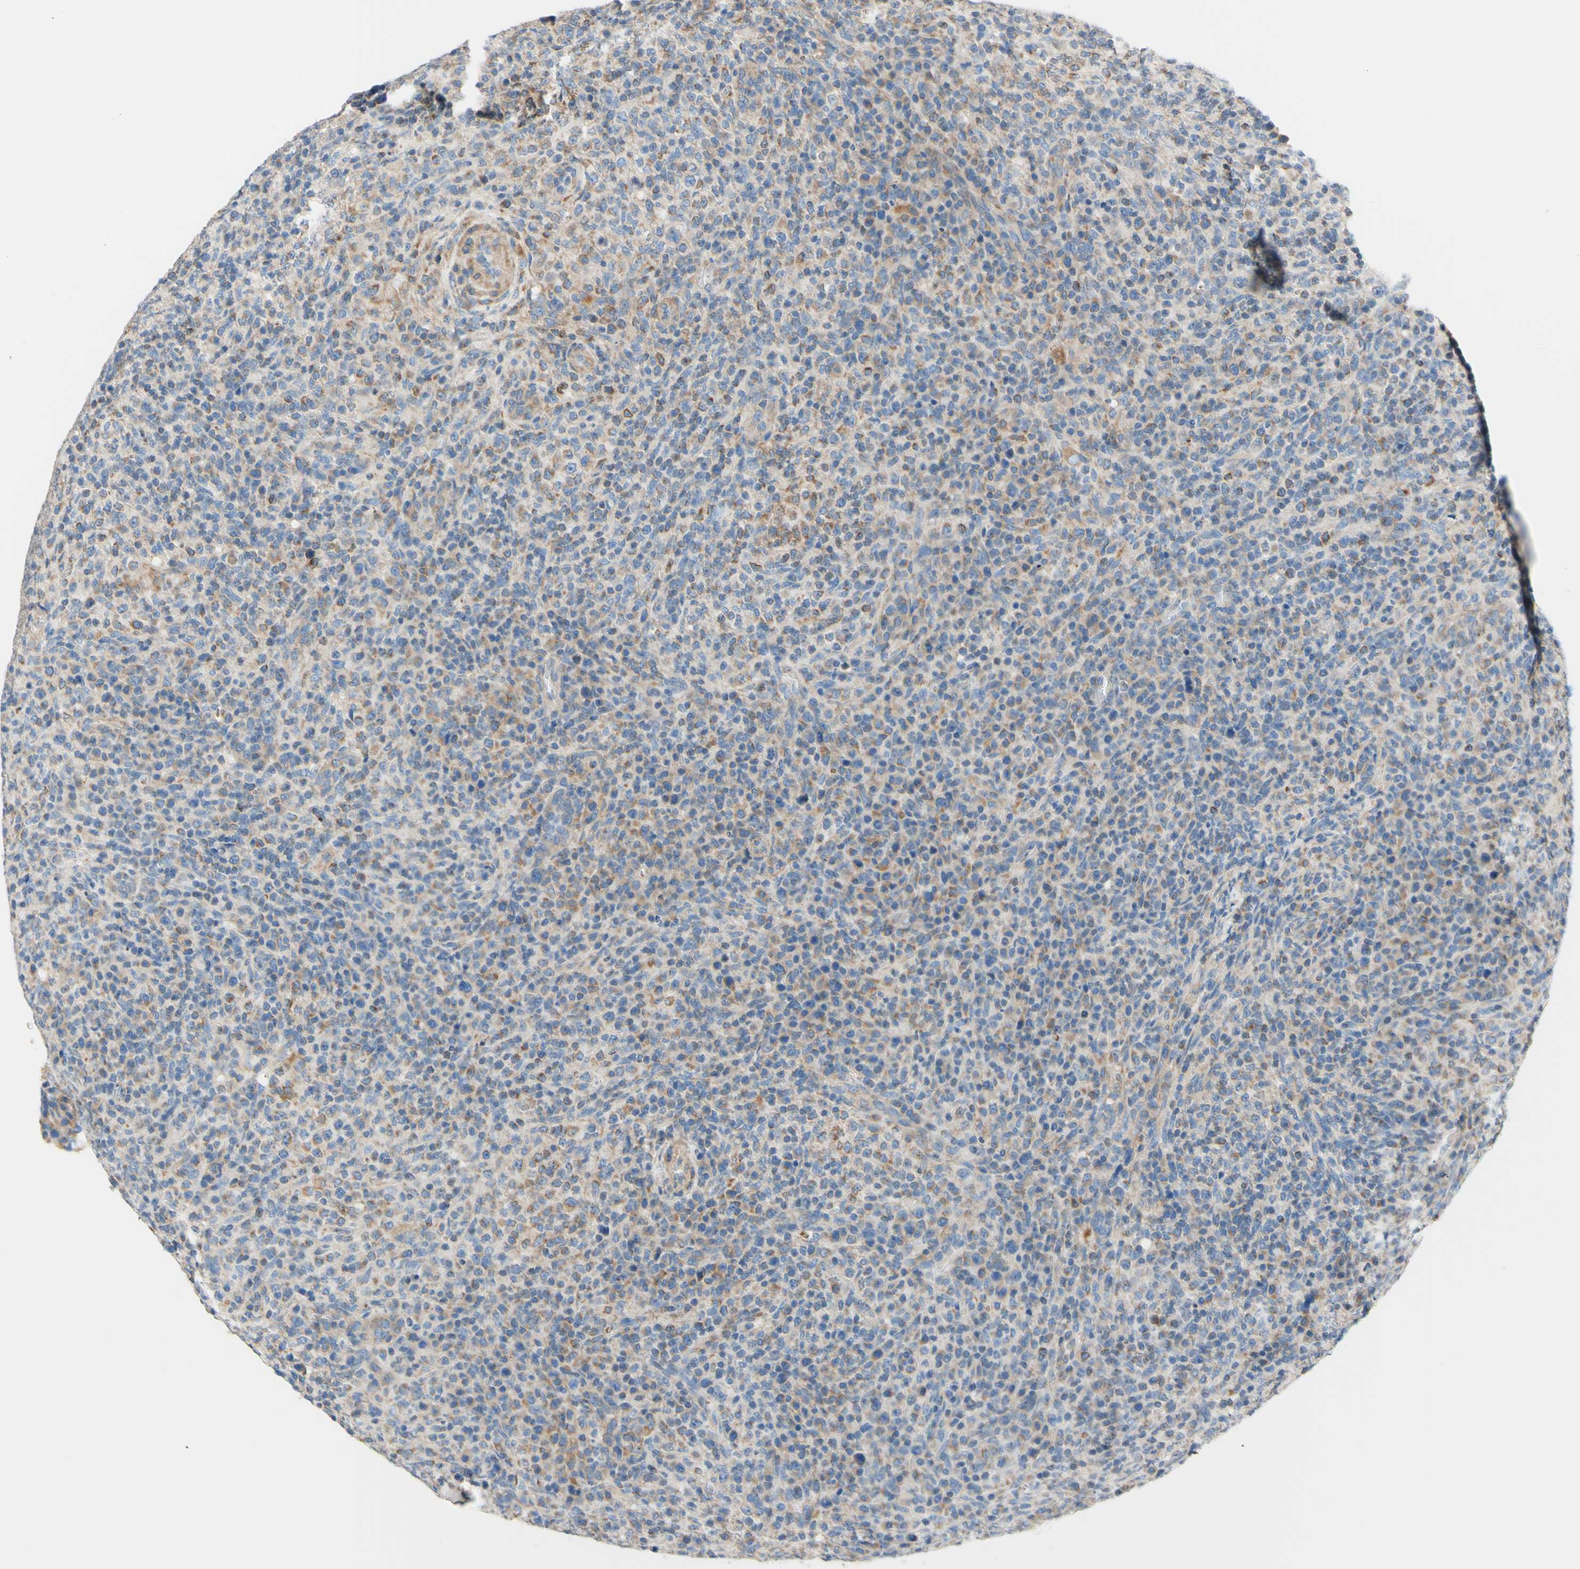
{"staining": {"intensity": "weak", "quantity": "25%-75%", "location": "cytoplasmic/membranous"}, "tissue": "lymphoma", "cell_type": "Tumor cells", "image_type": "cancer", "snomed": [{"axis": "morphology", "description": "Malignant lymphoma, non-Hodgkin's type, High grade"}, {"axis": "topography", "description": "Lymph node"}], "caption": "An immunohistochemistry image of tumor tissue is shown. Protein staining in brown shows weak cytoplasmic/membranous positivity in malignant lymphoma, non-Hodgkin's type (high-grade) within tumor cells.", "gene": "RETREG2", "patient": {"sex": "female", "age": 76}}